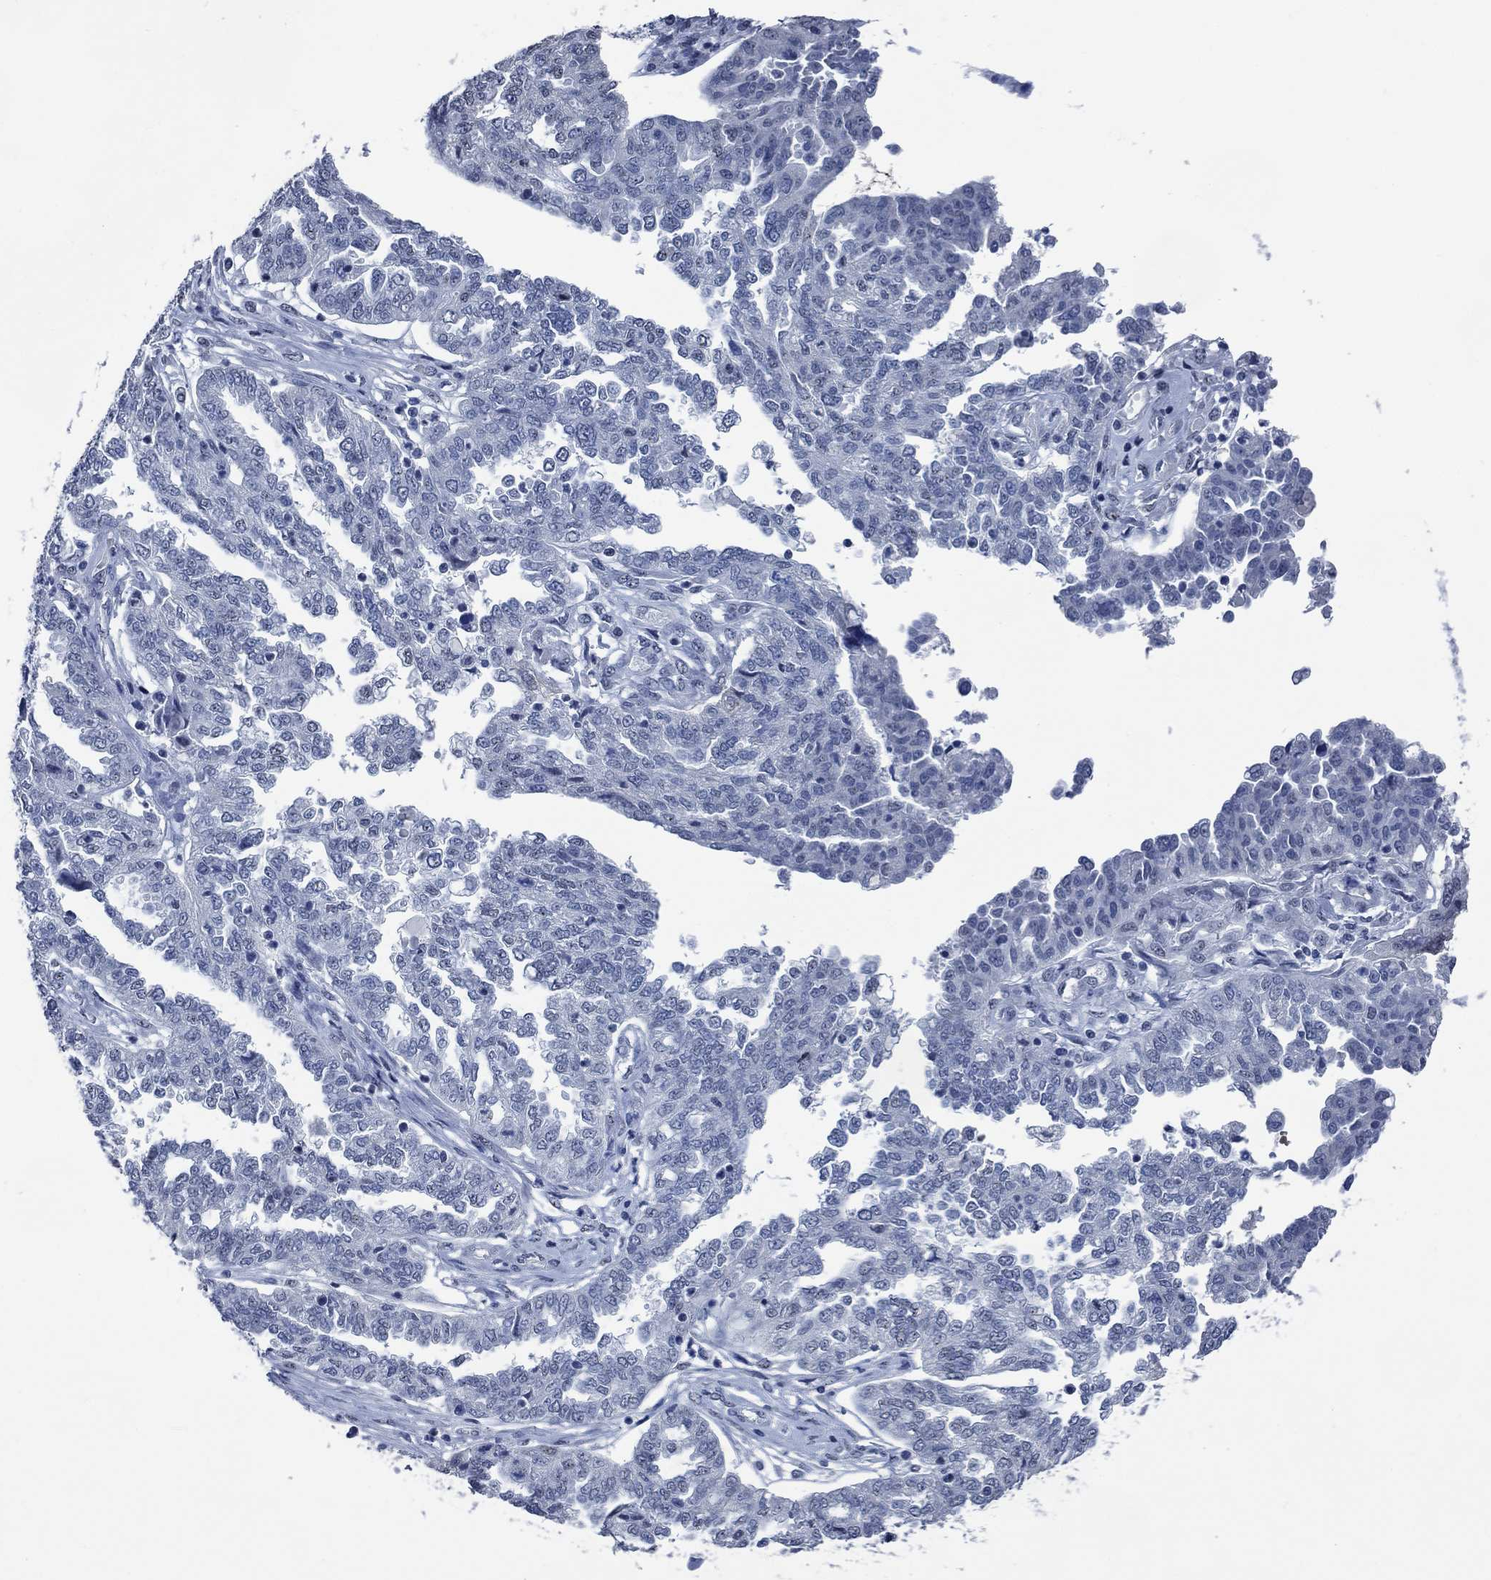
{"staining": {"intensity": "negative", "quantity": "none", "location": "none"}, "tissue": "ovarian cancer", "cell_type": "Tumor cells", "image_type": "cancer", "snomed": [{"axis": "morphology", "description": "Cystadenocarcinoma, serous, NOS"}, {"axis": "topography", "description": "Ovary"}], "caption": "This is an IHC photomicrograph of human ovarian cancer. There is no staining in tumor cells.", "gene": "OBSCN", "patient": {"sex": "female", "age": 67}}